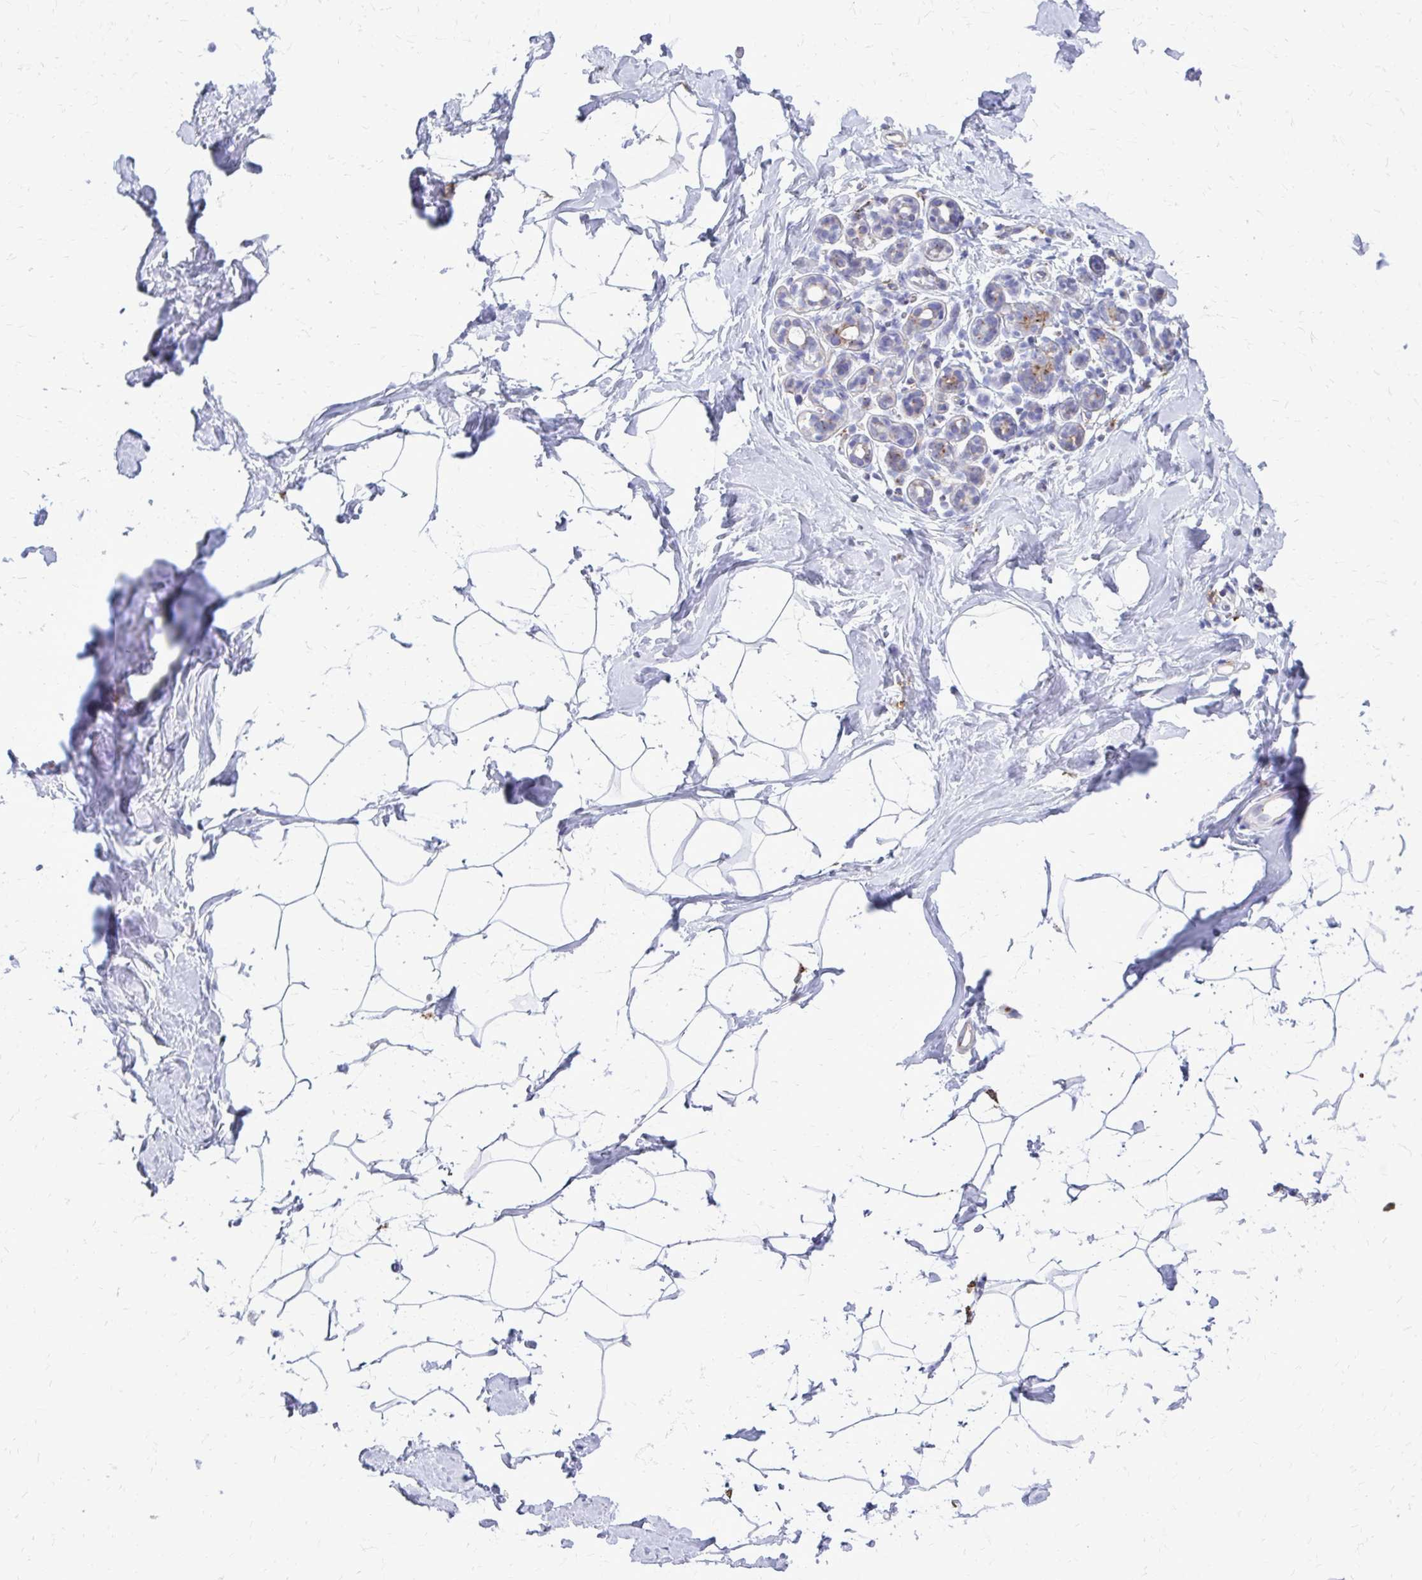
{"staining": {"intensity": "negative", "quantity": "none", "location": "none"}, "tissue": "breast", "cell_type": "Adipocytes", "image_type": "normal", "snomed": [{"axis": "morphology", "description": "Normal tissue, NOS"}, {"axis": "topography", "description": "Breast"}], "caption": "Adipocytes show no significant protein staining in unremarkable breast.", "gene": "CLTA", "patient": {"sex": "female", "age": 32}}